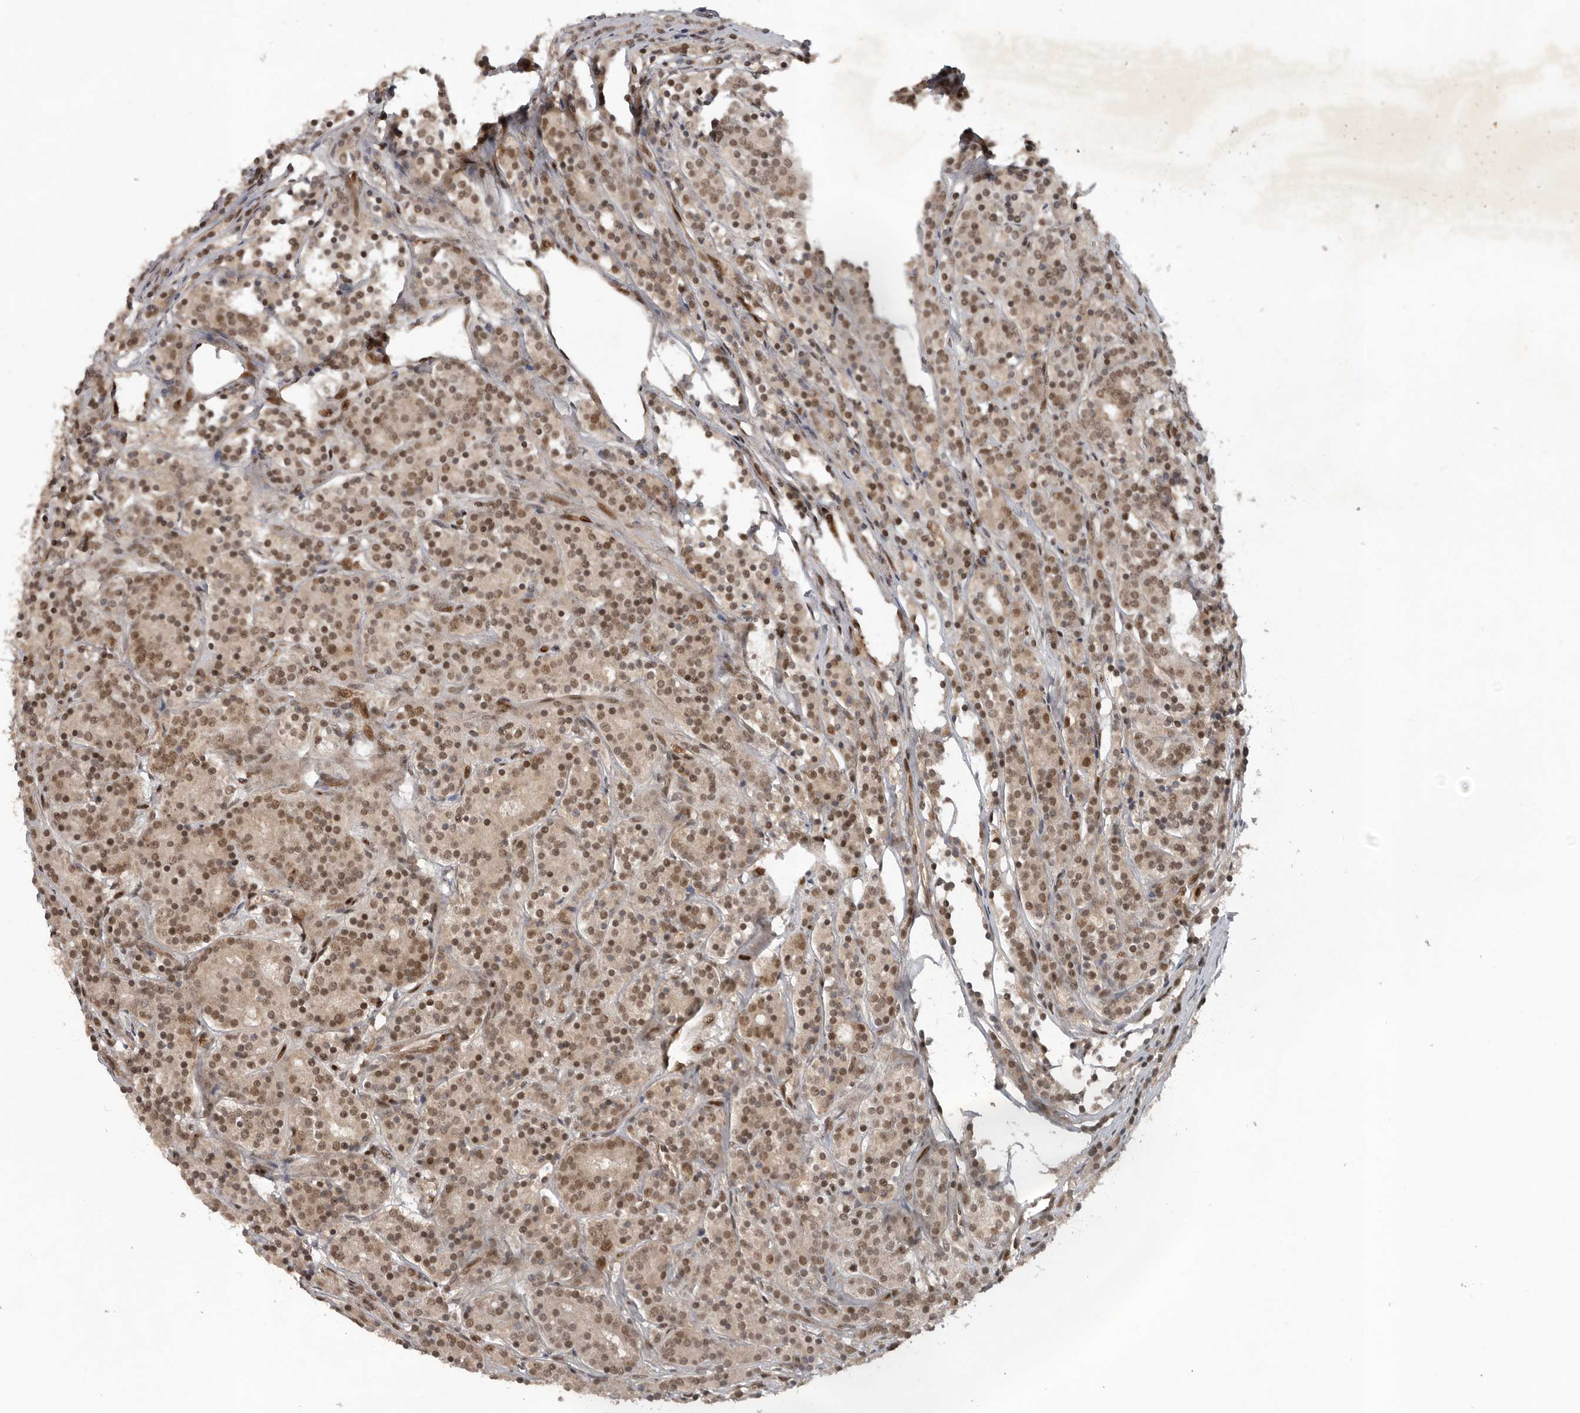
{"staining": {"intensity": "moderate", "quantity": ">75%", "location": "nuclear"}, "tissue": "prostate cancer", "cell_type": "Tumor cells", "image_type": "cancer", "snomed": [{"axis": "morphology", "description": "Adenocarcinoma, High grade"}, {"axis": "topography", "description": "Prostate"}], "caption": "This micrograph reveals immunohistochemistry staining of human adenocarcinoma (high-grade) (prostate), with medium moderate nuclear positivity in about >75% of tumor cells.", "gene": "CDC27", "patient": {"sex": "male", "age": 62}}